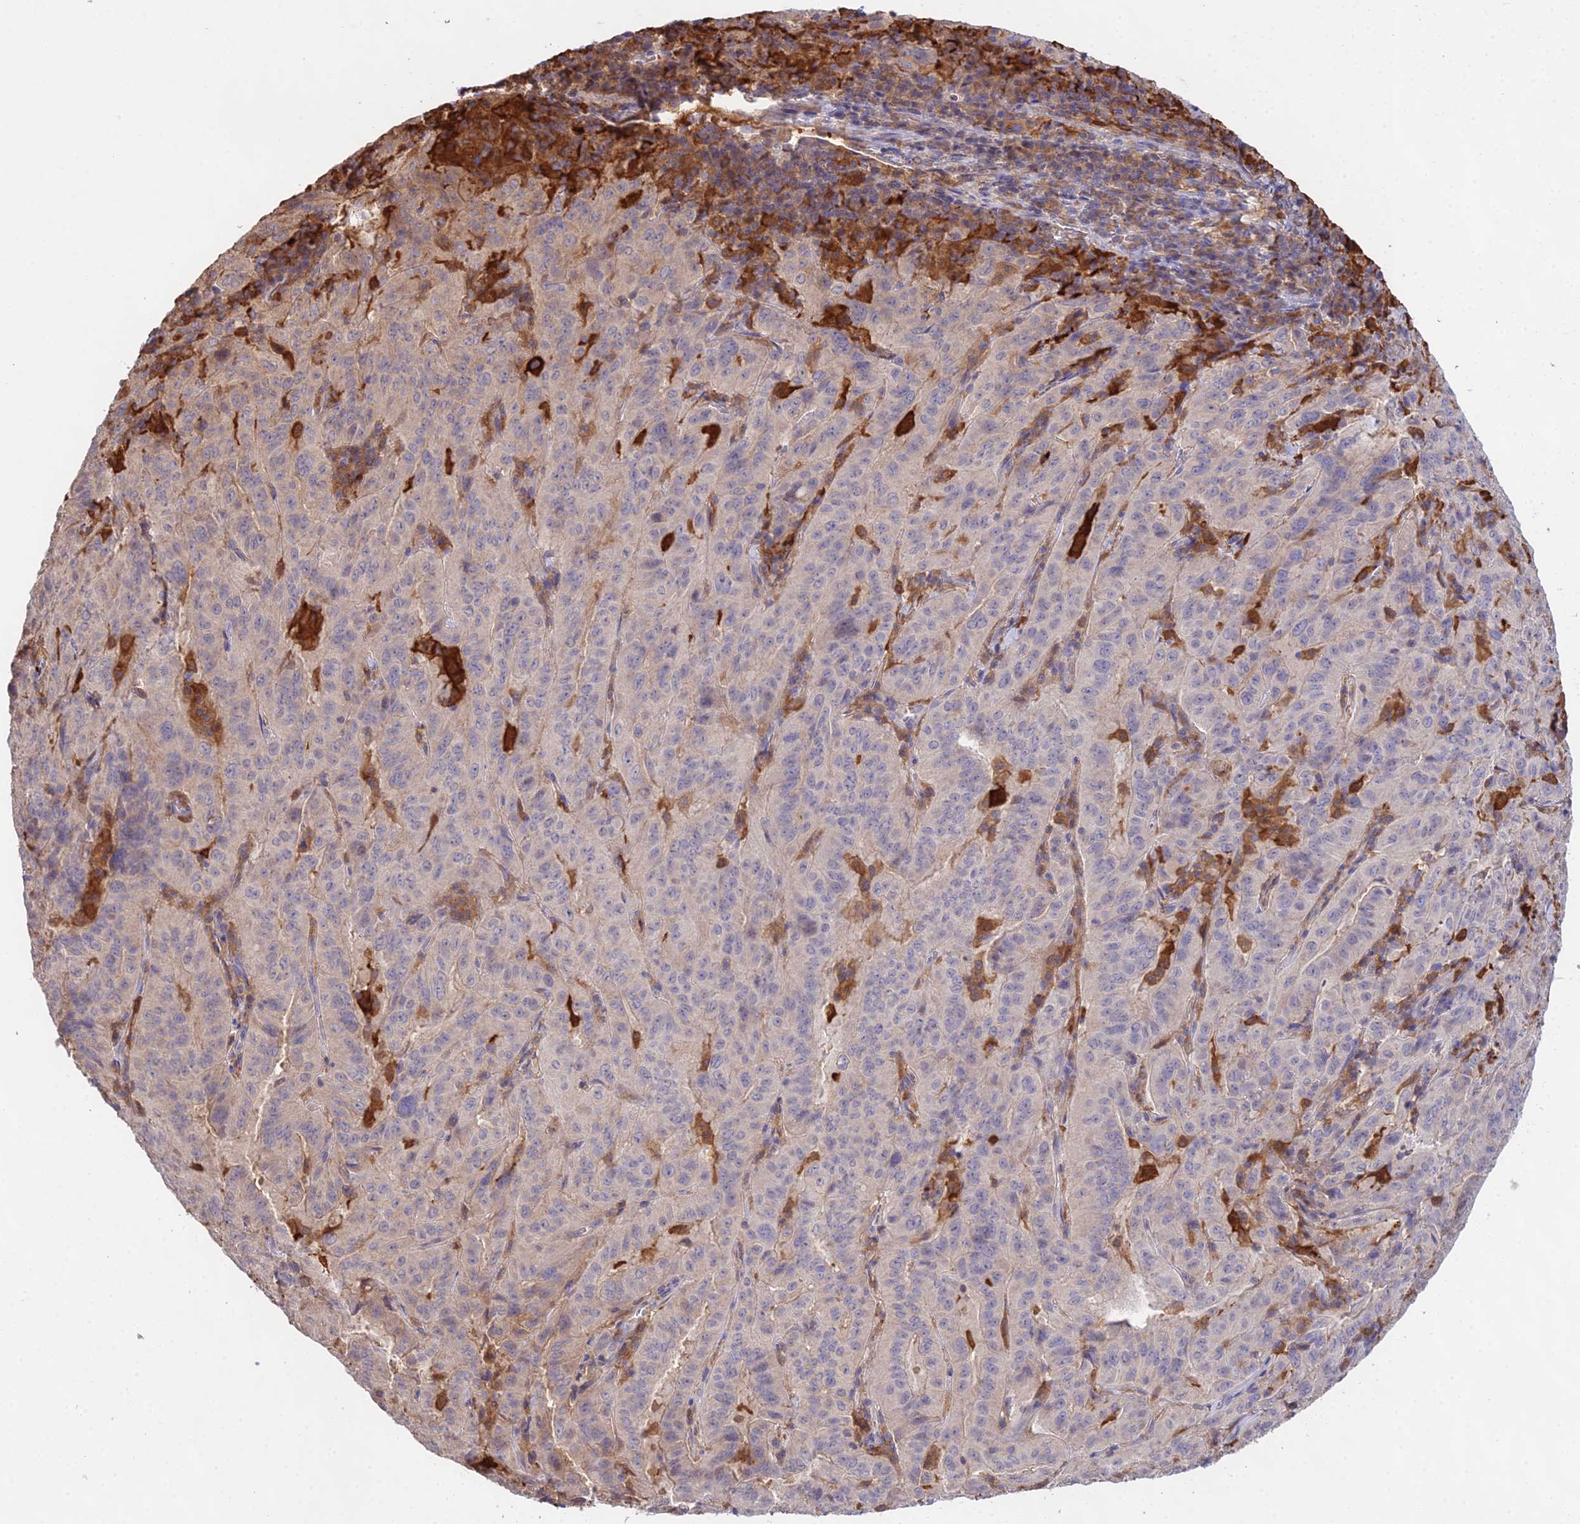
{"staining": {"intensity": "negative", "quantity": "none", "location": "none"}, "tissue": "pancreatic cancer", "cell_type": "Tumor cells", "image_type": "cancer", "snomed": [{"axis": "morphology", "description": "Adenocarcinoma, NOS"}, {"axis": "topography", "description": "Pancreas"}], "caption": "Protein analysis of pancreatic cancer (adenocarcinoma) displays no significant expression in tumor cells. Brightfield microscopy of IHC stained with DAB (3,3'-diaminobenzidine) (brown) and hematoxylin (blue), captured at high magnification.", "gene": "FBP1", "patient": {"sex": "male", "age": 63}}